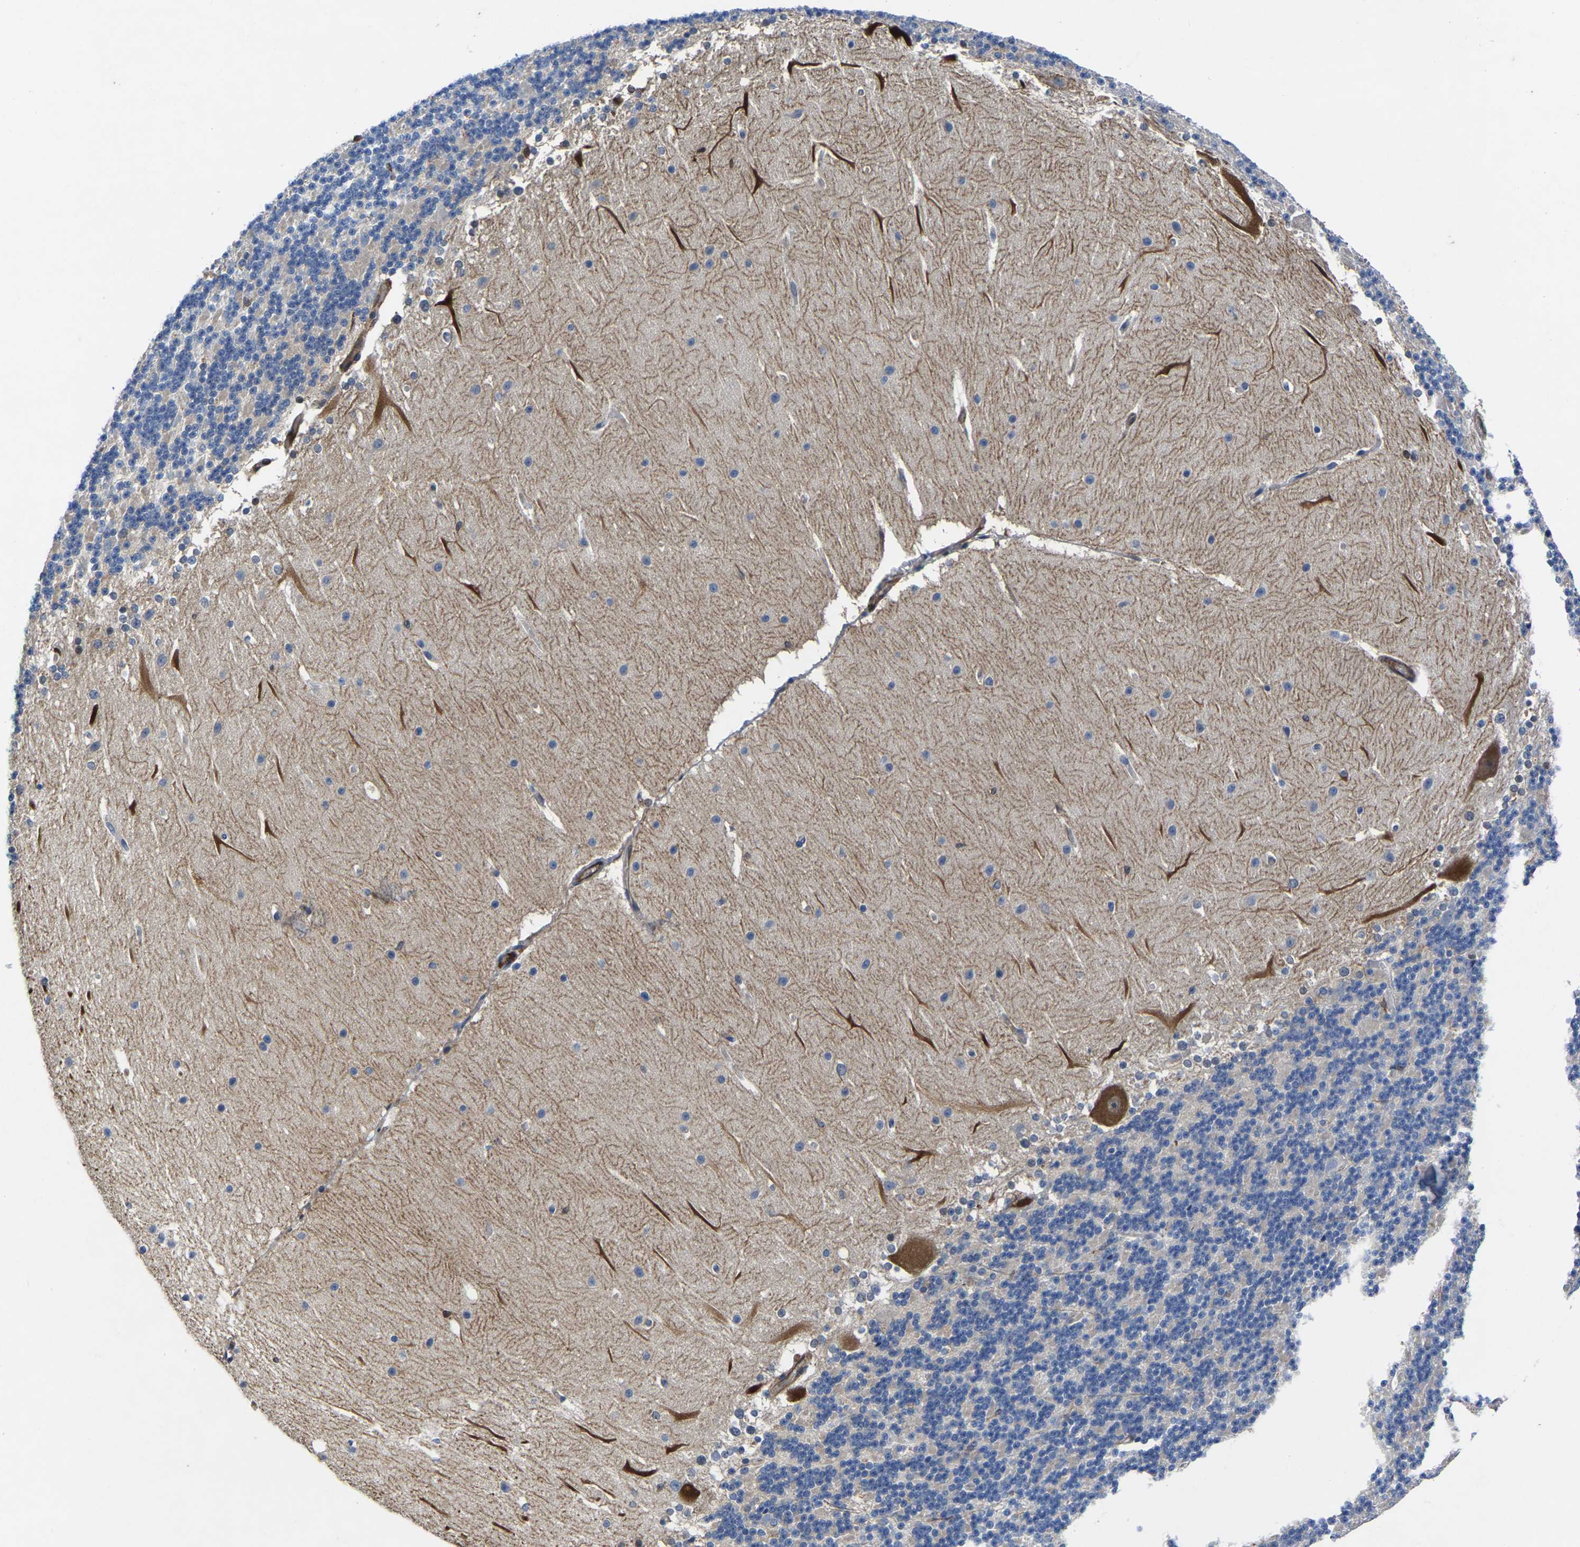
{"staining": {"intensity": "negative", "quantity": "none", "location": "none"}, "tissue": "cerebellum", "cell_type": "Cells in granular layer", "image_type": "normal", "snomed": [{"axis": "morphology", "description": "Normal tissue, NOS"}, {"axis": "topography", "description": "Cerebellum"}], "caption": "The photomicrograph exhibits no significant positivity in cells in granular layer of cerebellum.", "gene": "ATG2B", "patient": {"sex": "female", "age": 19}}